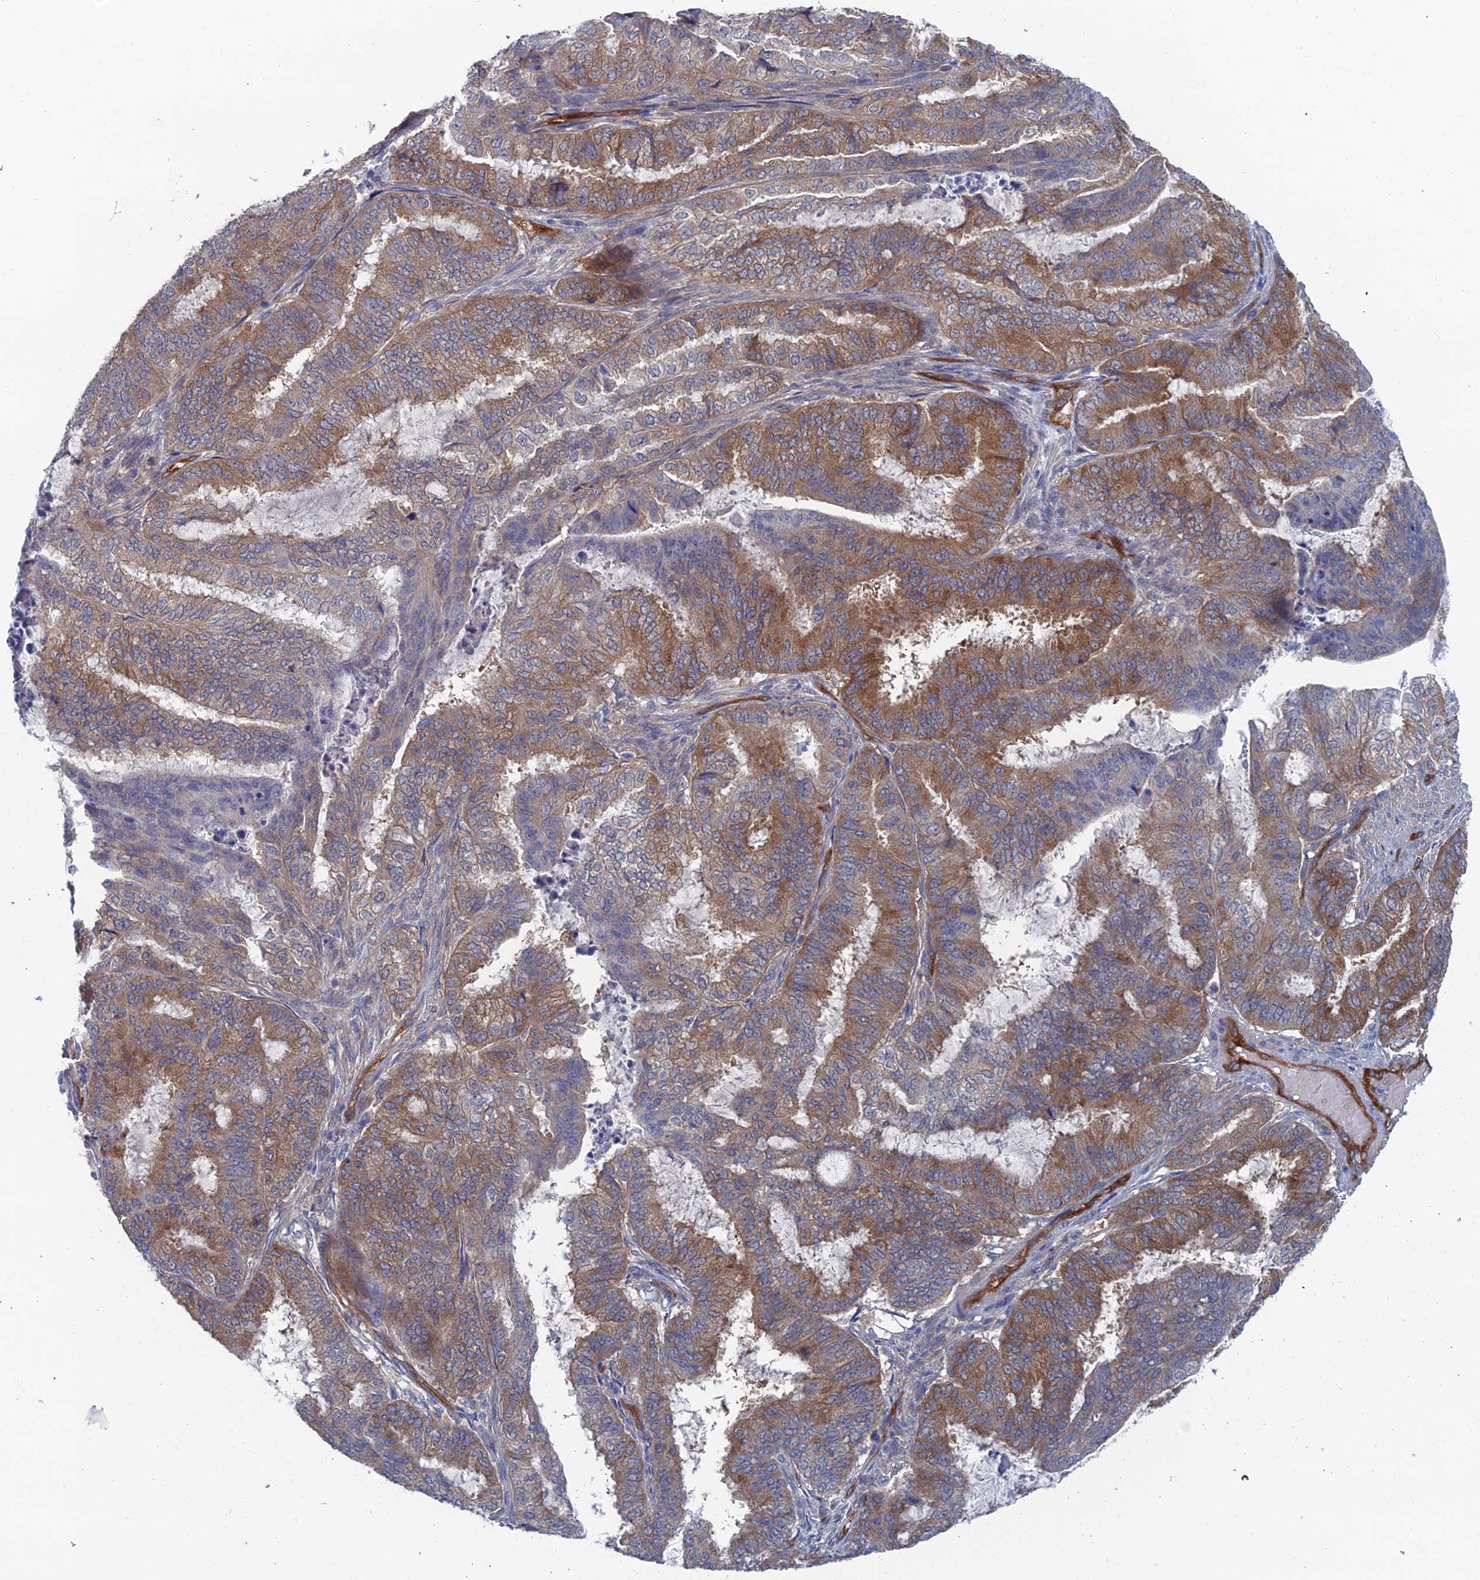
{"staining": {"intensity": "moderate", "quantity": ">75%", "location": "cytoplasmic/membranous"}, "tissue": "endometrial cancer", "cell_type": "Tumor cells", "image_type": "cancer", "snomed": [{"axis": "morphology", "description": "Adenocarcinoma, NOS"}, {"axis": "topography", "description": "Endometrium"}], "caption": "Endometrial adenocarcinoma stained with immunohistochemistry displays moderate cytoplasmic/membranous positivity in about >75% of tumor cells.", "gene": "ARAP3", "patient": {"sex": "female", "age": 51}}